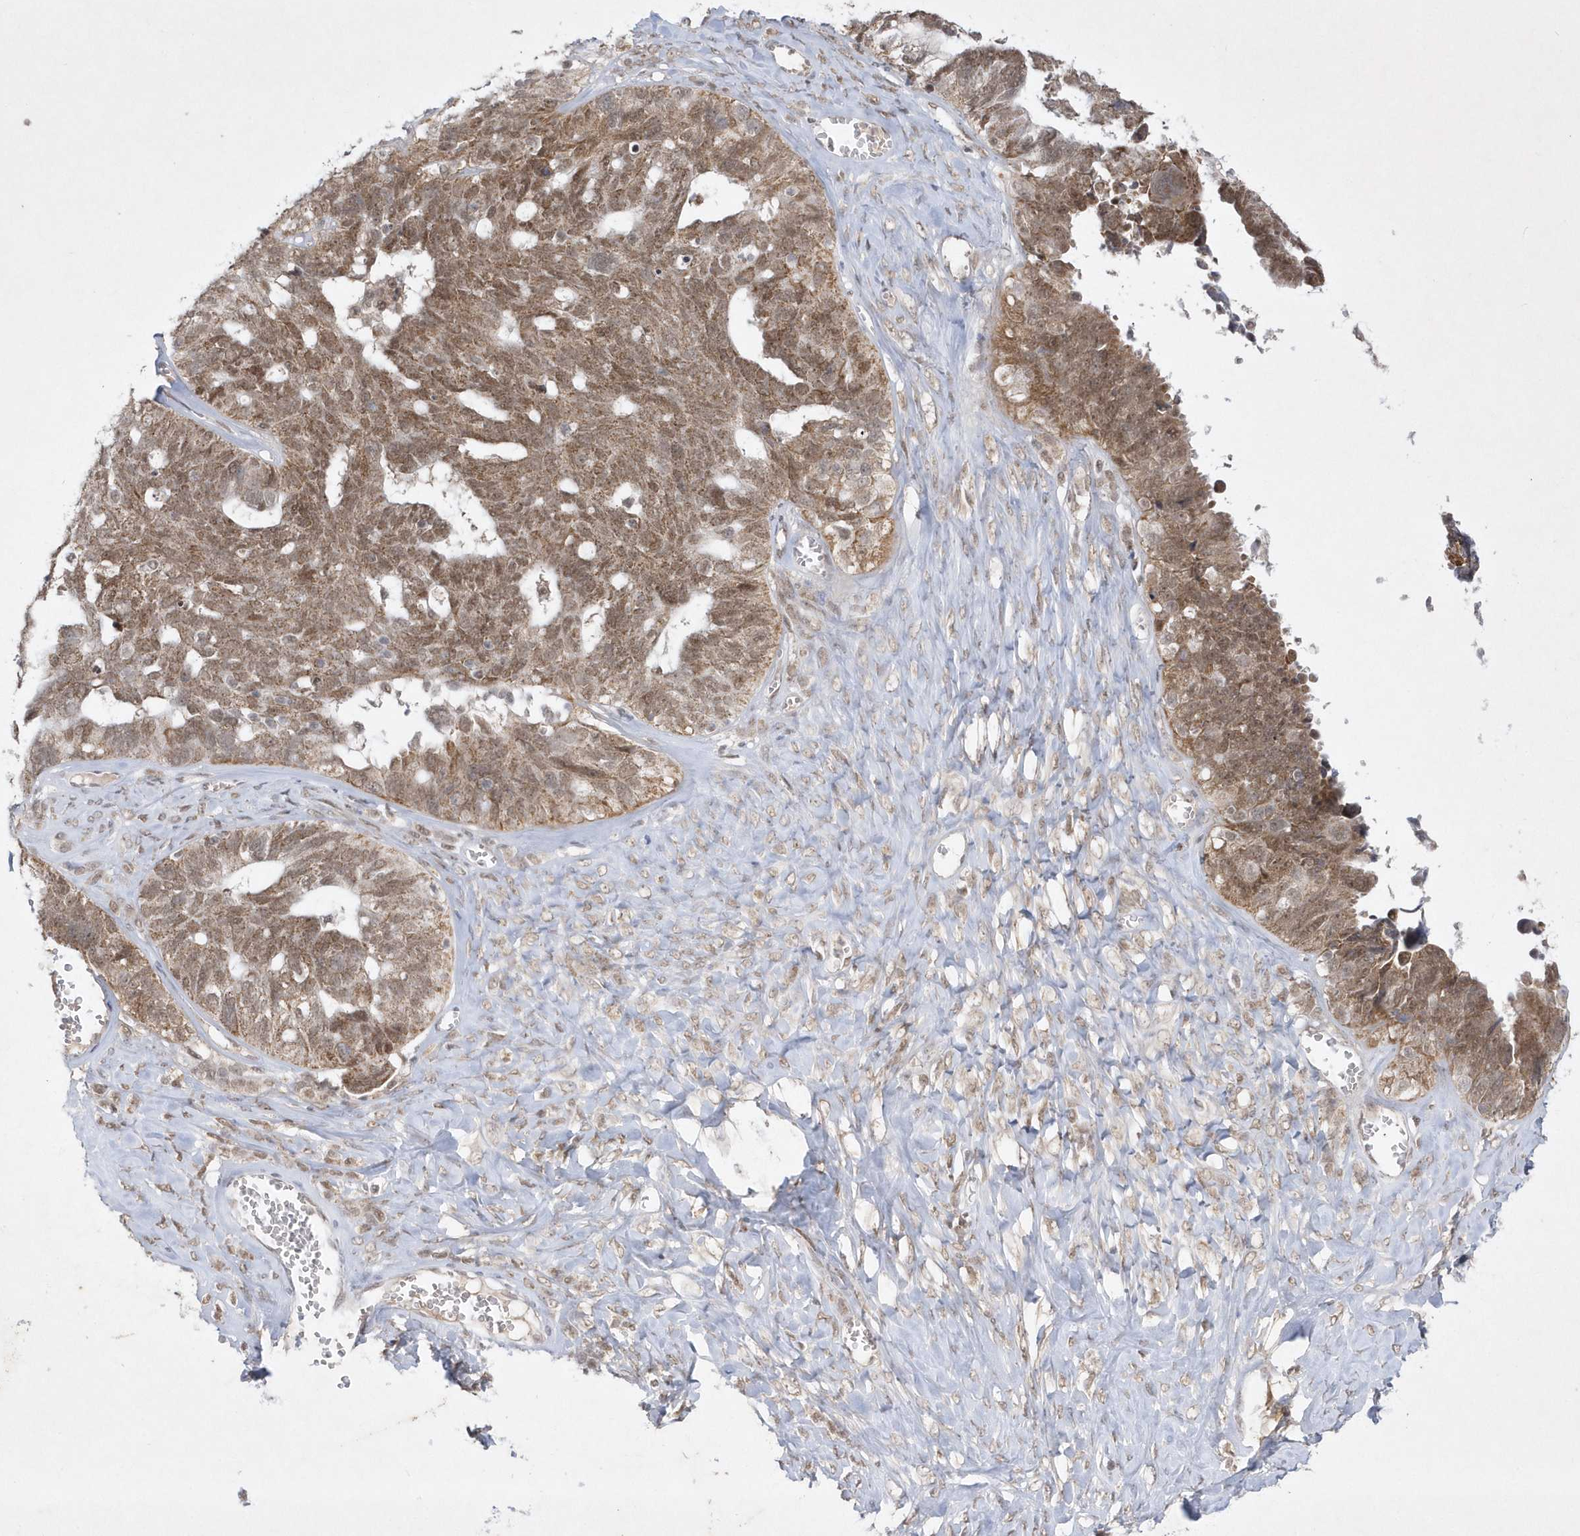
{"staining": {"intensity": "moderate", "quantity": ">75%", "location": "cytoplasmic/membranous,nuclear"}, "tissue": "ovarian cancer", "cell_type": "Tumor cells", "image_type": "cancer", "snomed": [{"axis": "morphology", "description": "Cystadenocarcinoma, serous, NOS"}, {"axis": "topography", "description": "Ovary"}], "caption": "About >75% of tumor cells in human ovarian cancer (serous cystadenocarcinoma) exhibit moderate cytoplasmic/membranous and nuclear protein expression as visualized by brown immunohistochemical staining.", "gene": "CPSF3", "patient": {"sex": "female", "age": 79}}